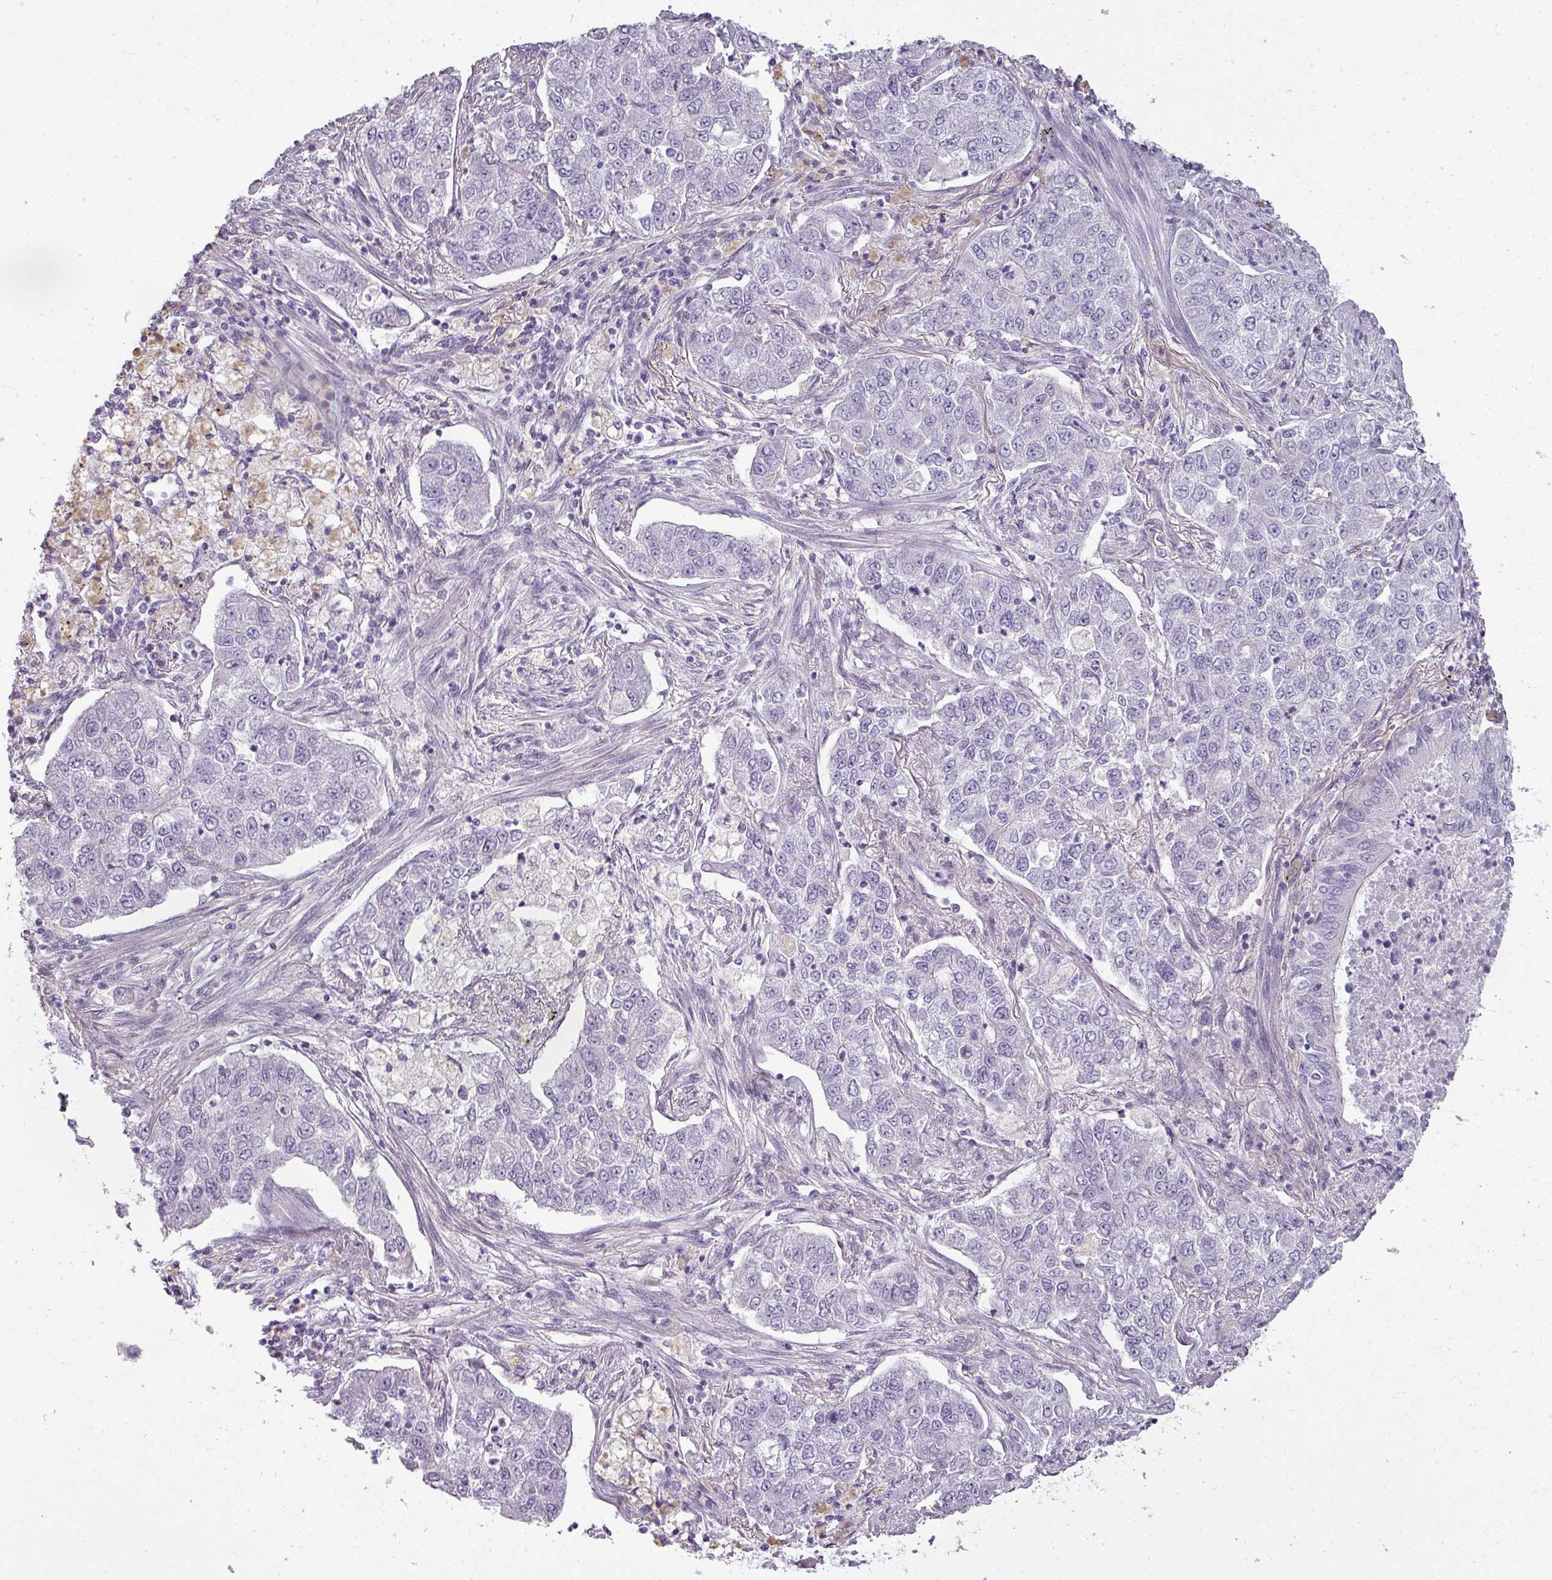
{"staining": {"intensity": "negative", "quantity": "none", "location": "none"}, "tissue": "lung cancer", "cell_type": "Tumor cells", "image_type": "cancer", "snomed": [{"axis": "morphology", "description": "Squamous cell carcinoma, NOS"}, {"axis": "topography", "description": "Lung"}], "caption": "Immunohistochemistry (IHC) histopathology image of human lung cancer (squamous cell carcinoma) stained for a protein (brown), which displays no staining in tumor cells.", "gene": "ASB1", "patient": {"sex": "male", "age": 74}}